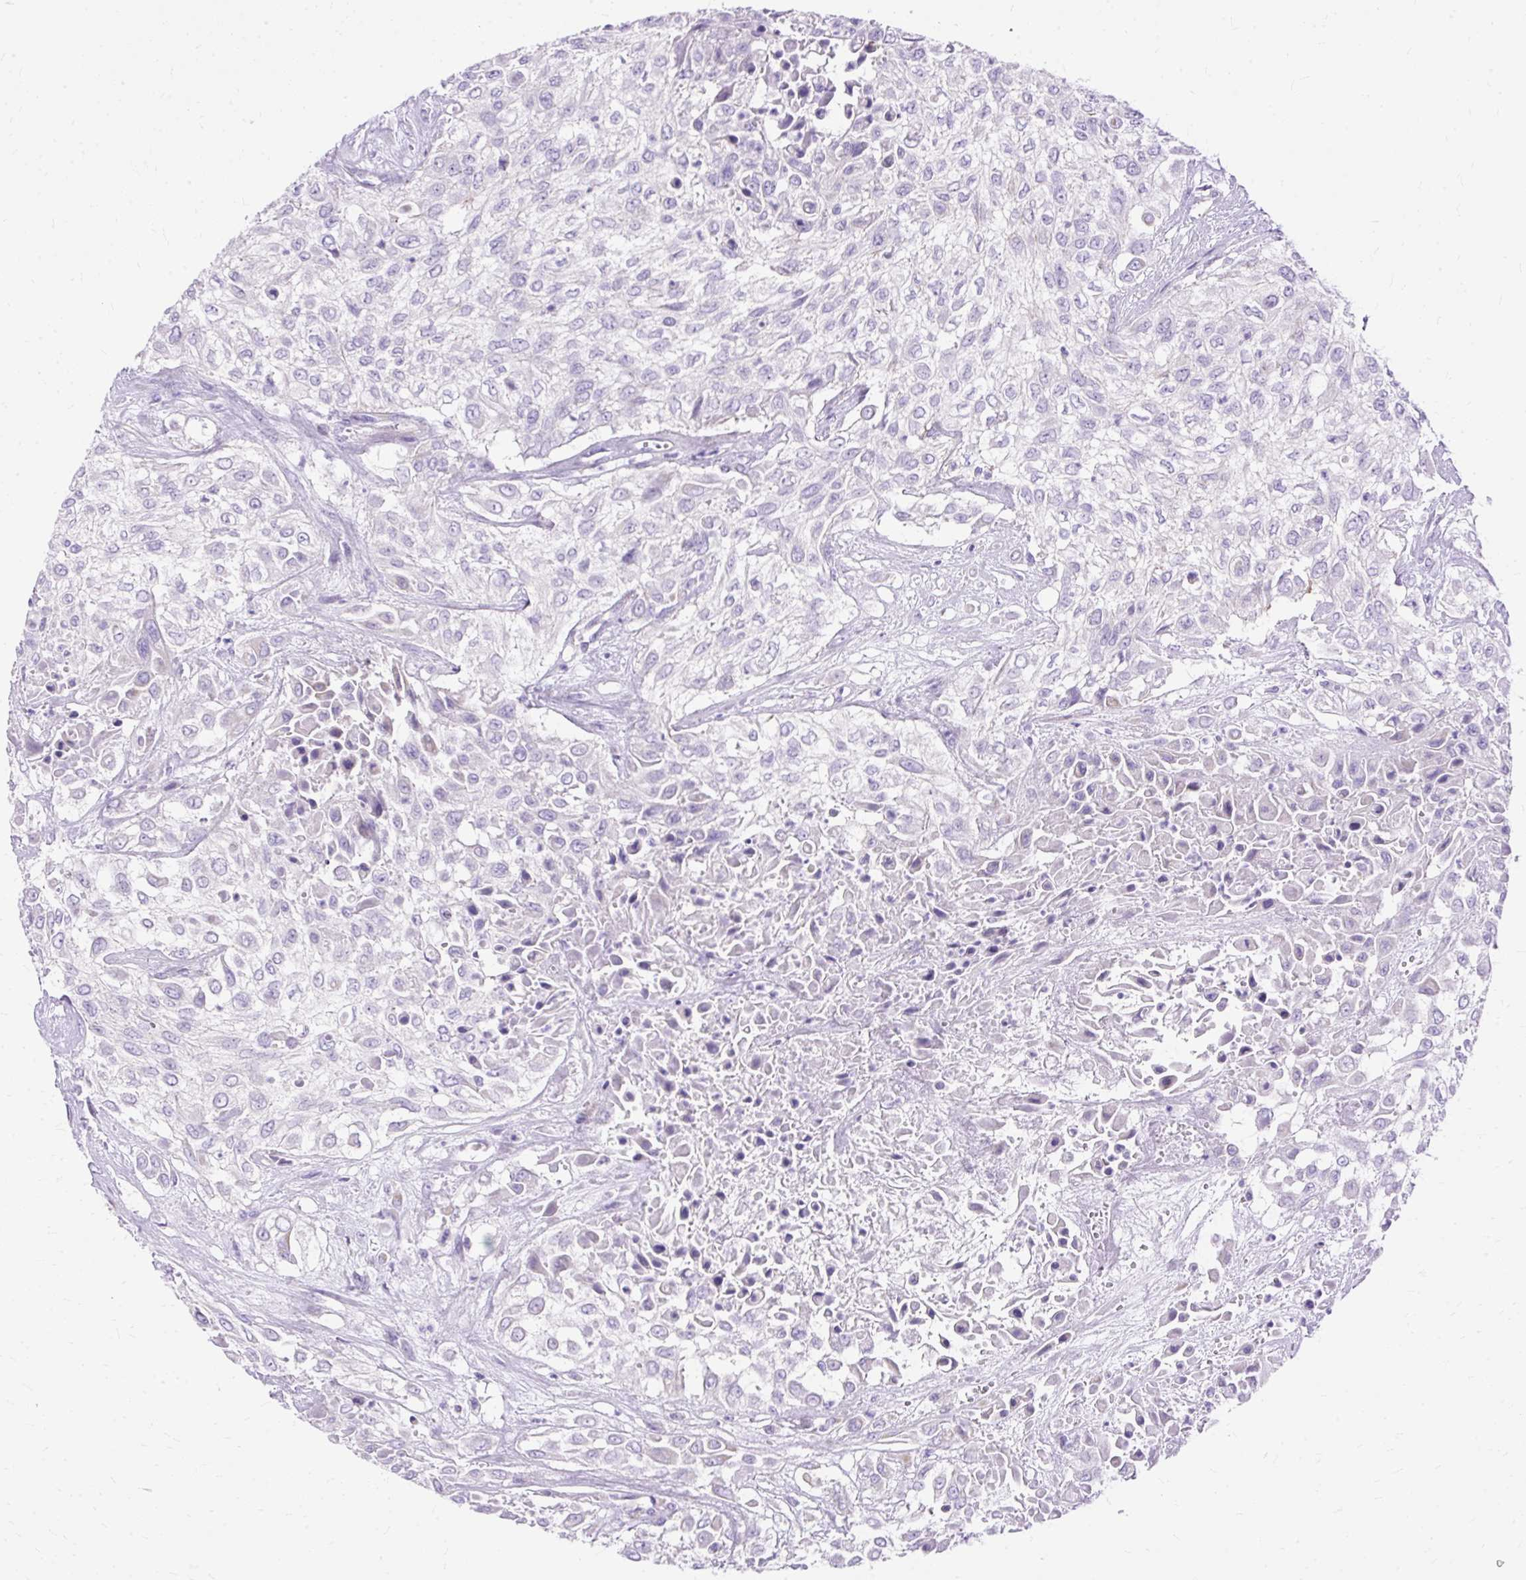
{"staining": {"intensity": "negative", "quantity": "none", "location": "none"}, "tissue": "urothelial cancer", "cell_type": "Tumor cells", "image_type": "cancer", "snomed": [{"axis": "morphology", "description": "Urothelial carcinoma, High grade"}, {"axis": "topography", "description": "Urinary bladder"}], "caption": "DAB immunohistochemical staining of urothelial cancer exhibits no significant staining in tumor cells. (Stains: DAB immunohistochemistry (IHC) with hematoxylin counter stain, Microscopy: brightfield microscopy at high magnification).", "gene": "MYO6", "patient": {"sex": "male", "age": 57}}